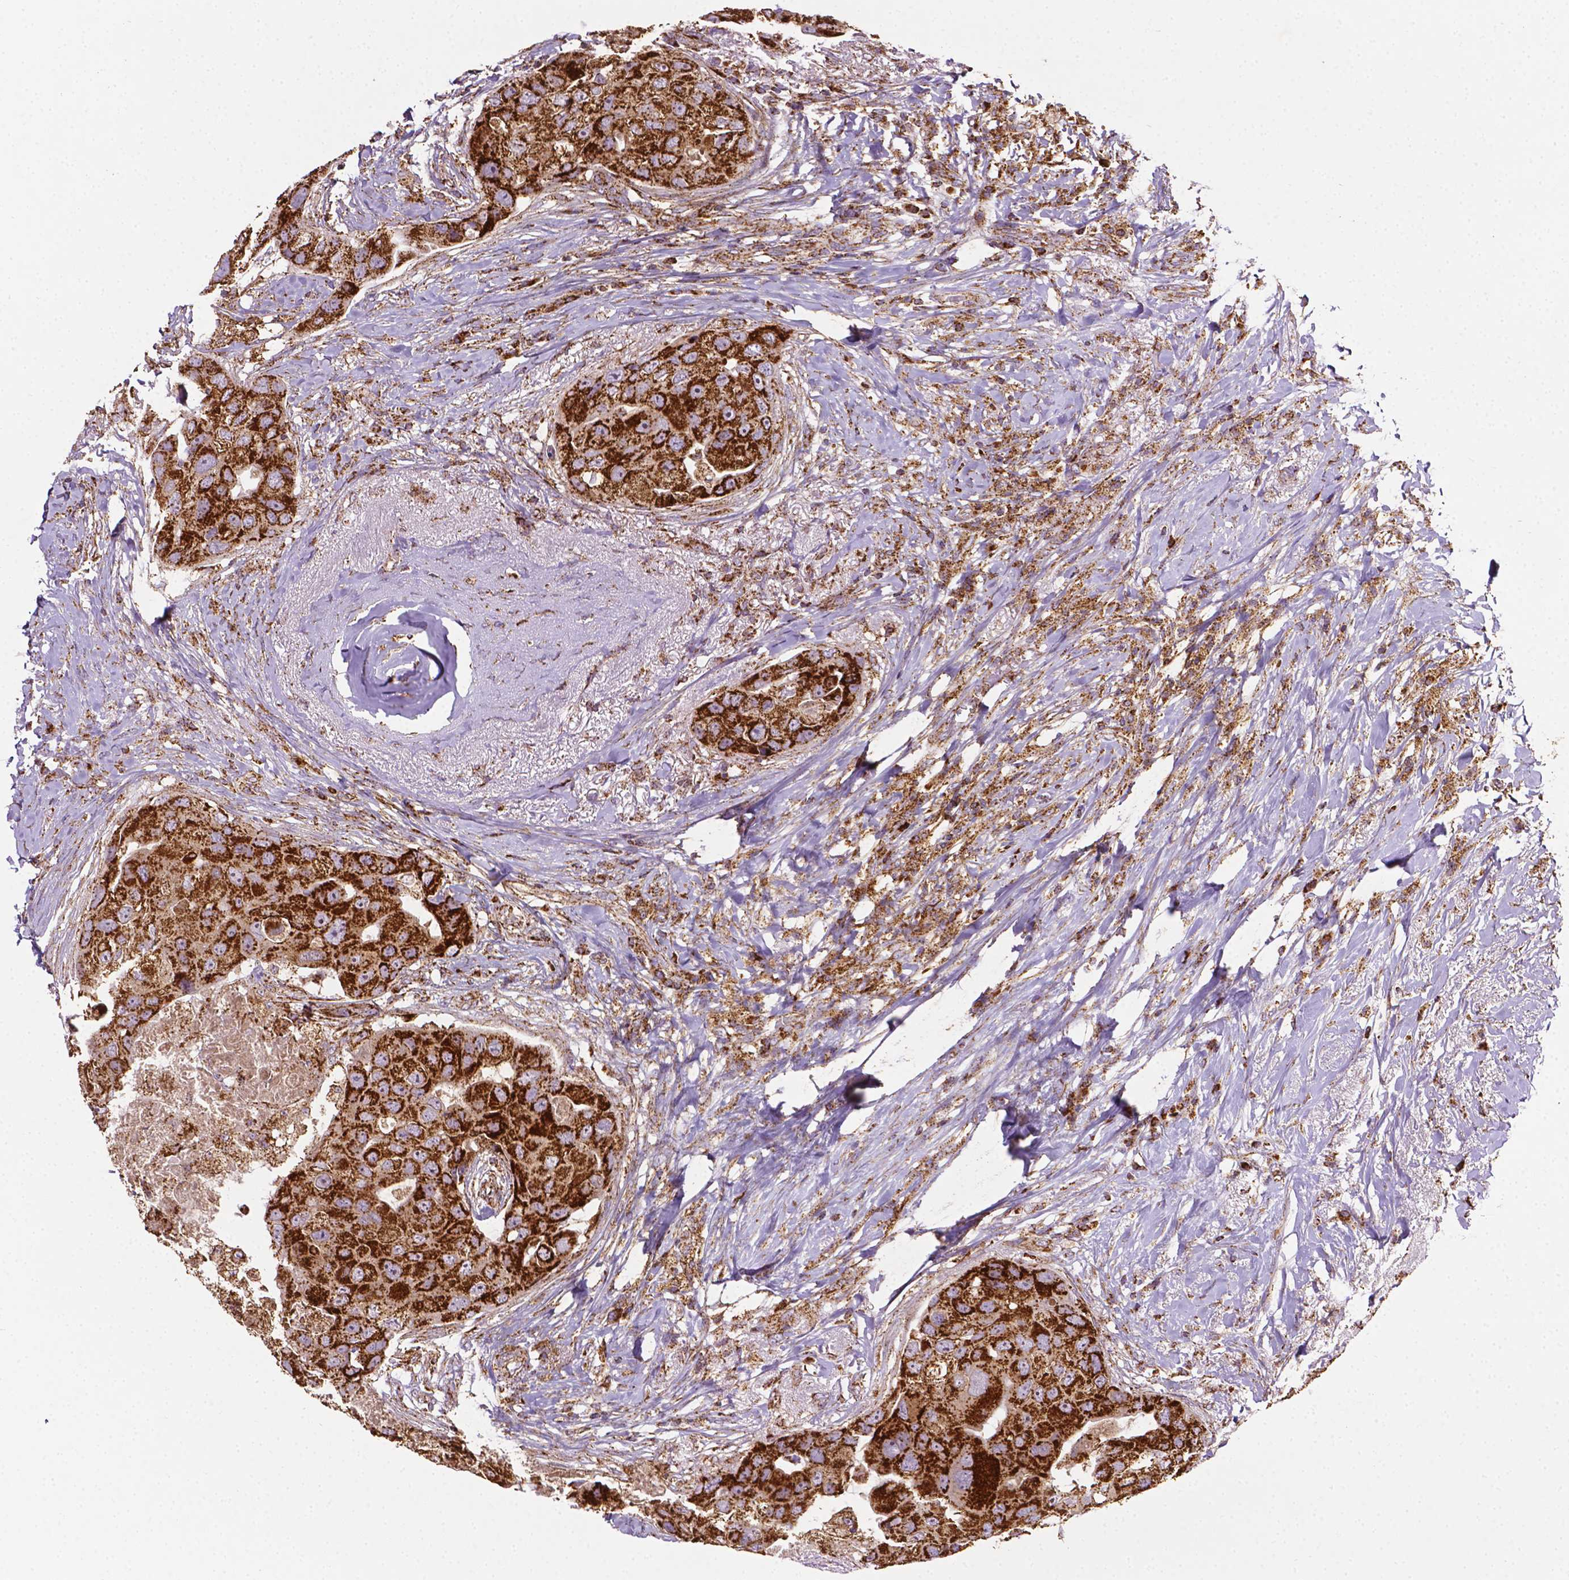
{"staining": {"intensity": "strong", "quantity": ">75%", "location": "cytoplasmic/membranous"}, "tissue": "breast cancer", "cell_type": "Tumor cells", "image_type": "cancer", "snomed": [{"axis": "morphology", "description": "Duct carcinoma"}, {"axis": "topography", "description": "Breast"}], "caption": "Approximately >75% of tumor cells in human breast intraductal carcinoma demonstrate strong cytoplasmic/membranous protein positivity as visualized by brown immunohistochemical staining.", "gene": "ILVBL", "patient": {"sex": "female", "age": 43}}